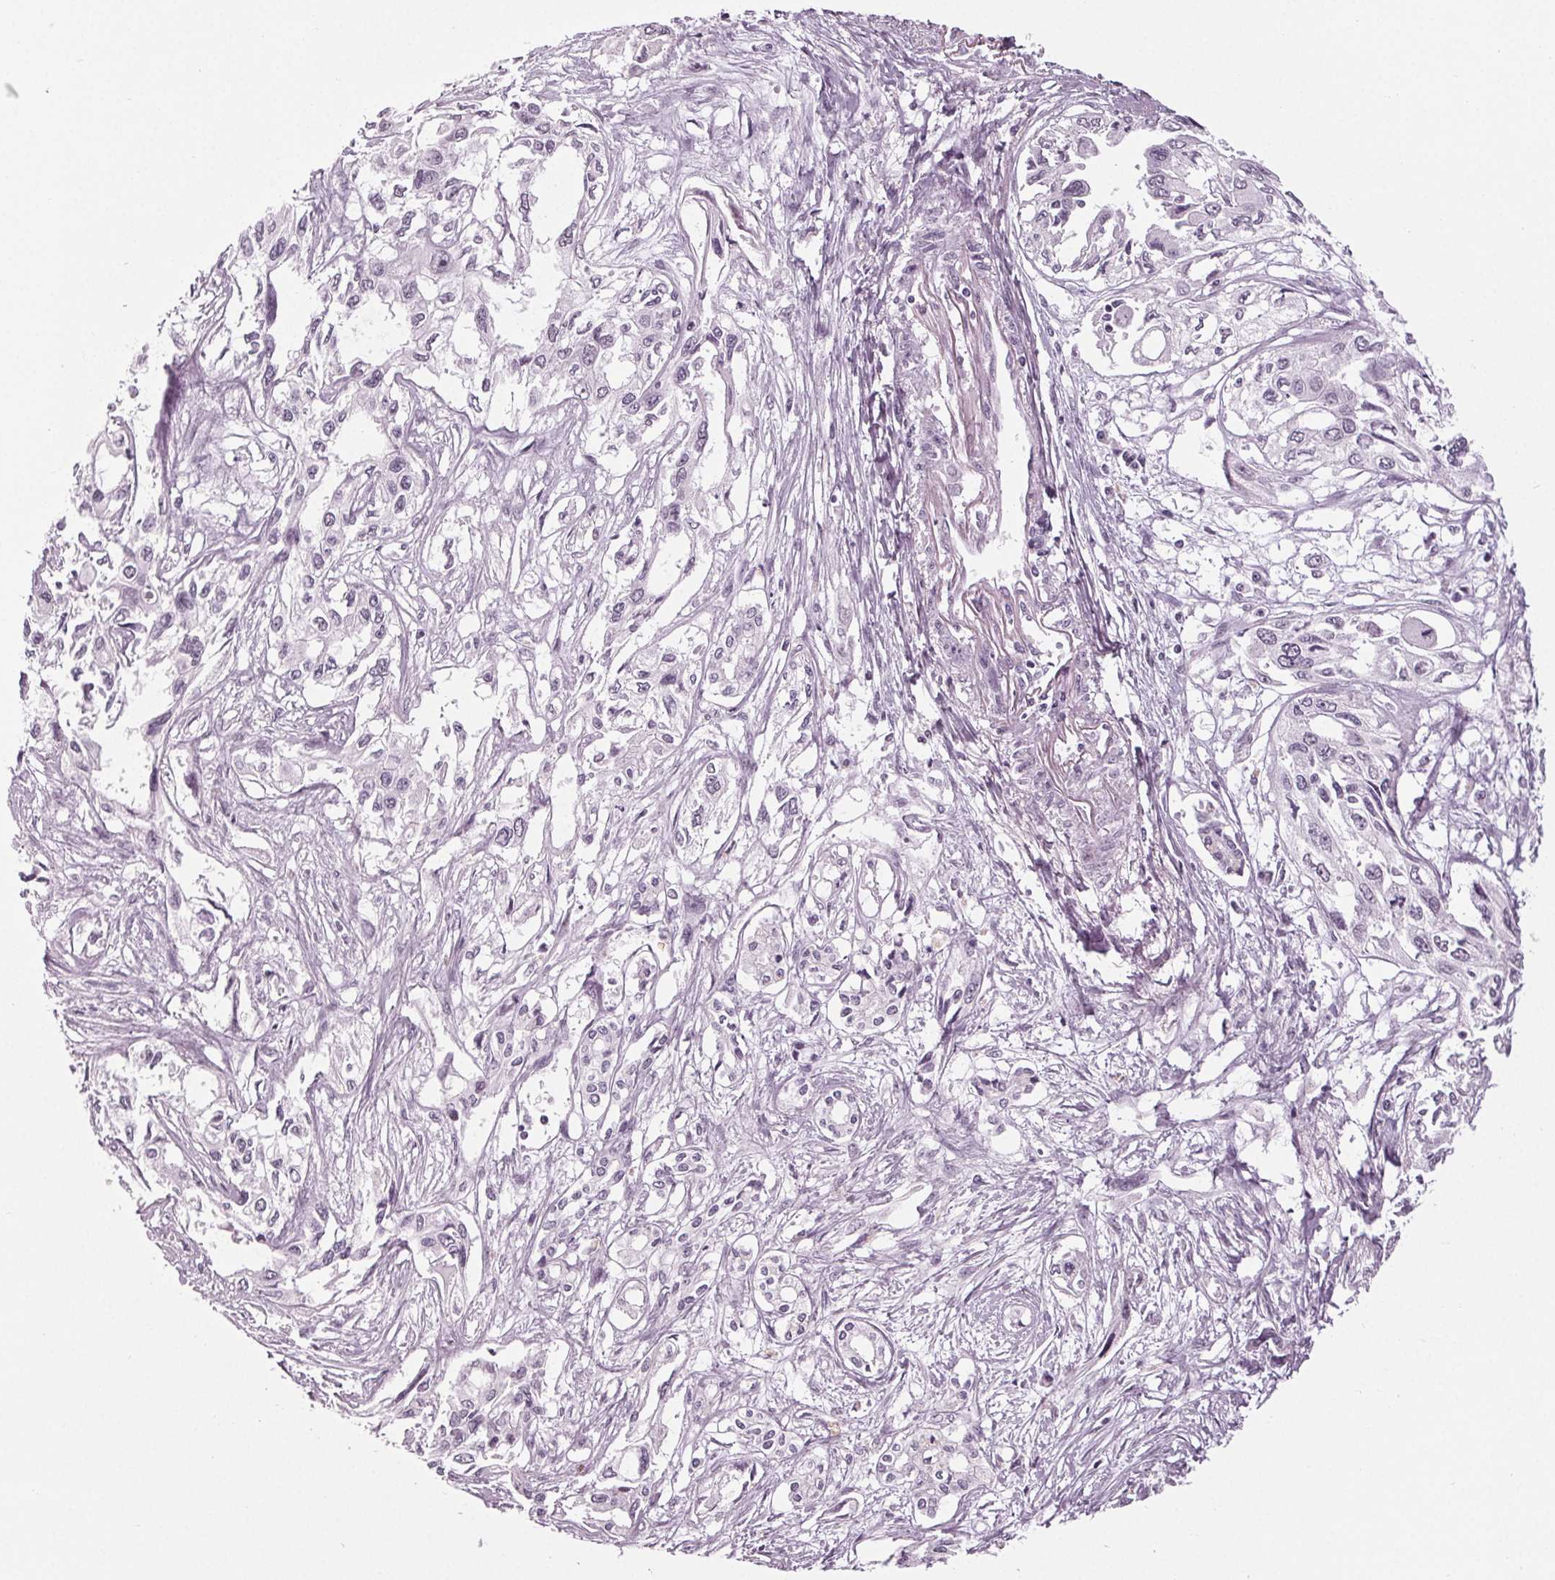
{"staining": {"intensity": "negative", "quantity": "none", "location": "none"}, "tissue": "pancreatic cancer", "cell_type": "Tumor cells", "image_type": "cancer", "snomed": [{"axis": "morphology", "description": "Adenocarcinoma, NOS"}, {"axis": "topography", "description": "Pancreas"}], "caption": "The micrograph exhibits no staining of tumor cells in adenocarcinoma (pancreatic). Brightfield microscopy of immunohistochemistry (IHC) stained with DAB (3,3'-diaminobenzidine) (brown) and hematoxylin (blue), captured at high magnification.", "gene": "DDX41", "patient": {"sex": "female", "age": 55}}